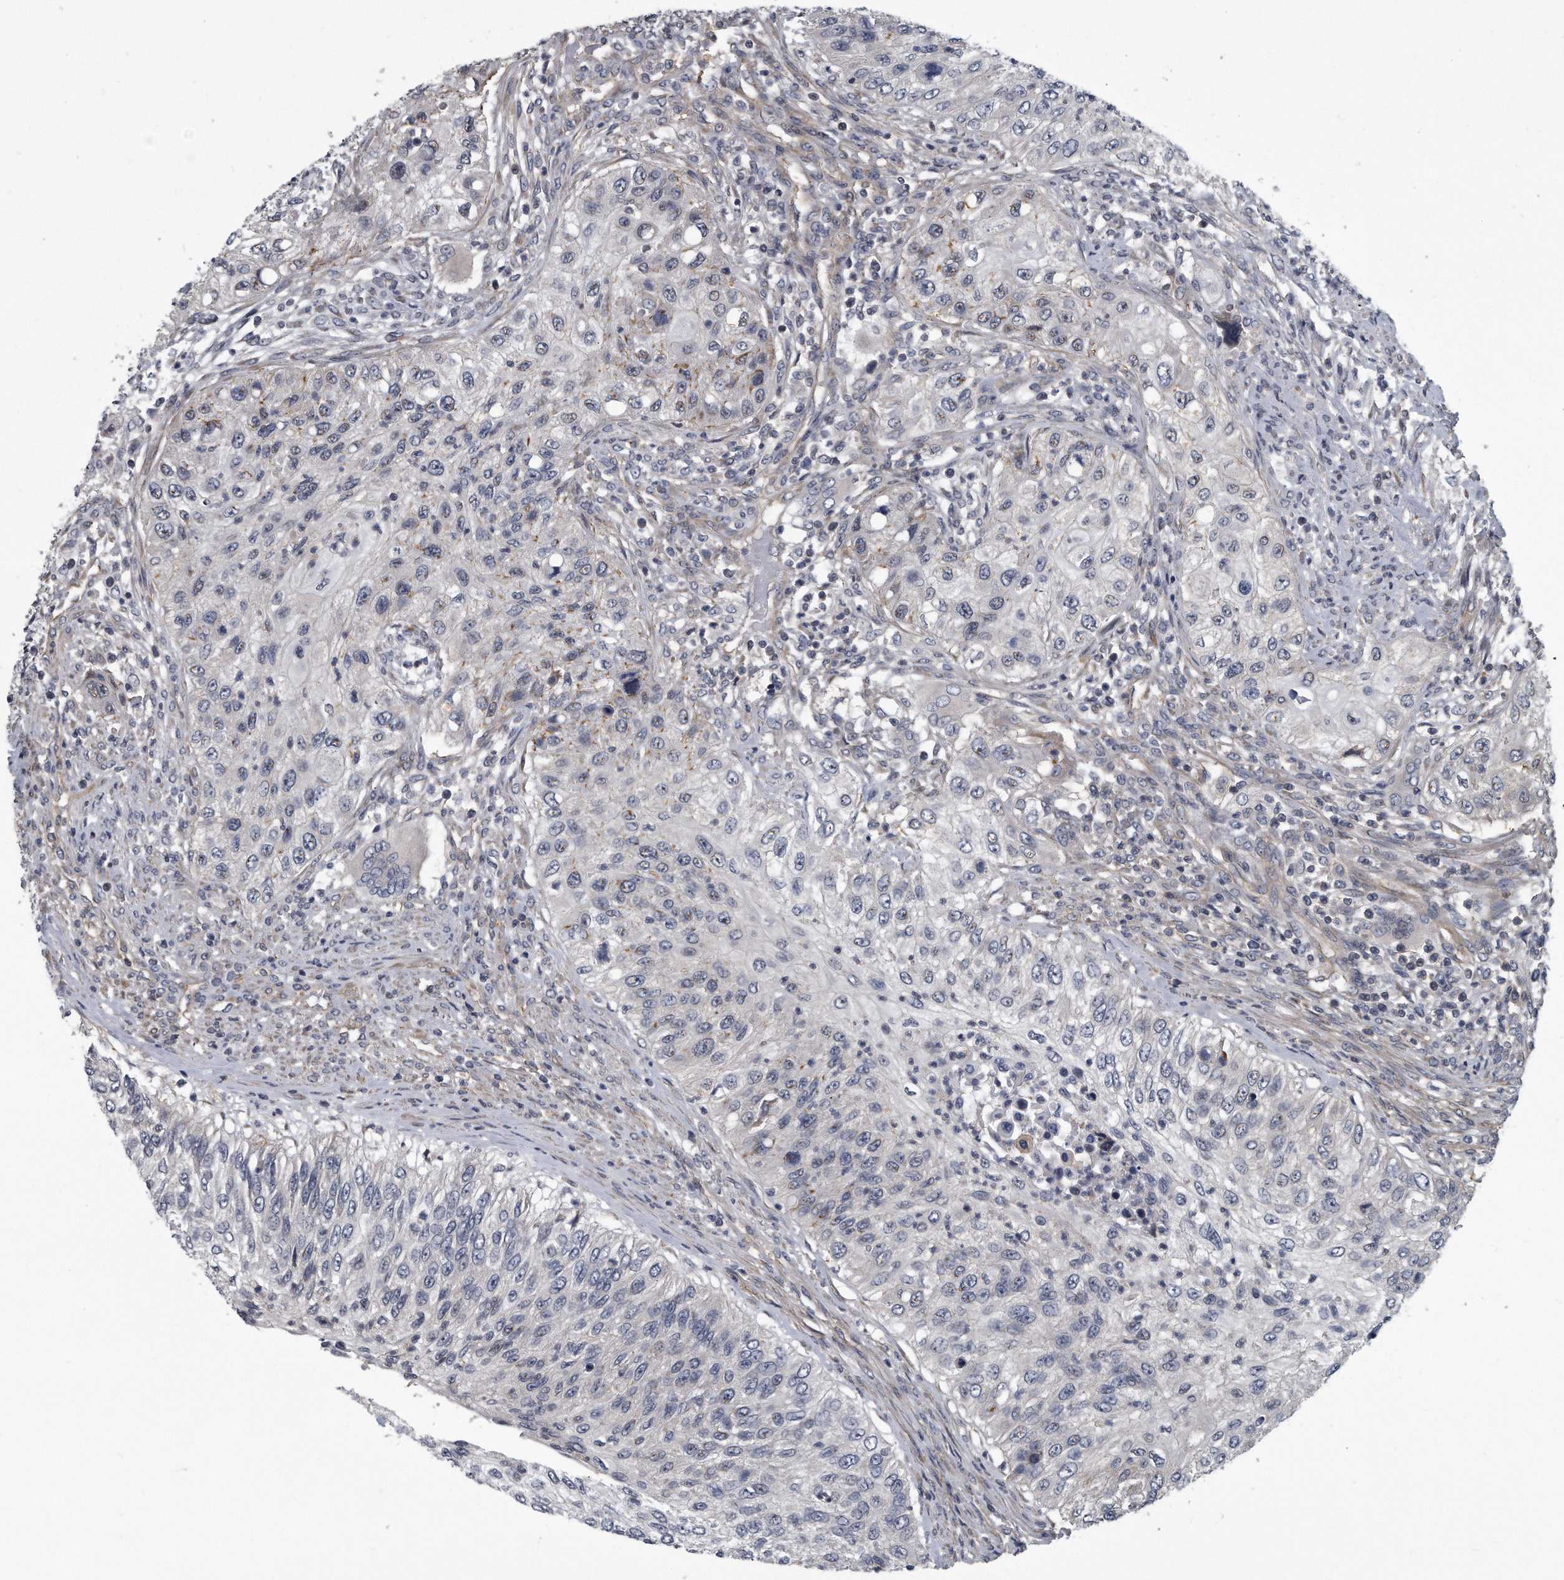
{"staining": {"intensity": "negative", "quantity": "none", "location": "none"}, "tissue": "urothelial cancer", "cell_type": "Tumor cells", "image_type": "cancer", "snomed": [{"axis": "morphology", "description": "Urothelial carcinoma, High grade"}, {"axis": "topography", "description": "Urinary bladder"}], "caption": "This is an immunohistochemistry image of urothelial cancer. There is no expression in tumor cells.", "gene": "ARMCX1", "patient": {"sex": "female", "age": 60}}